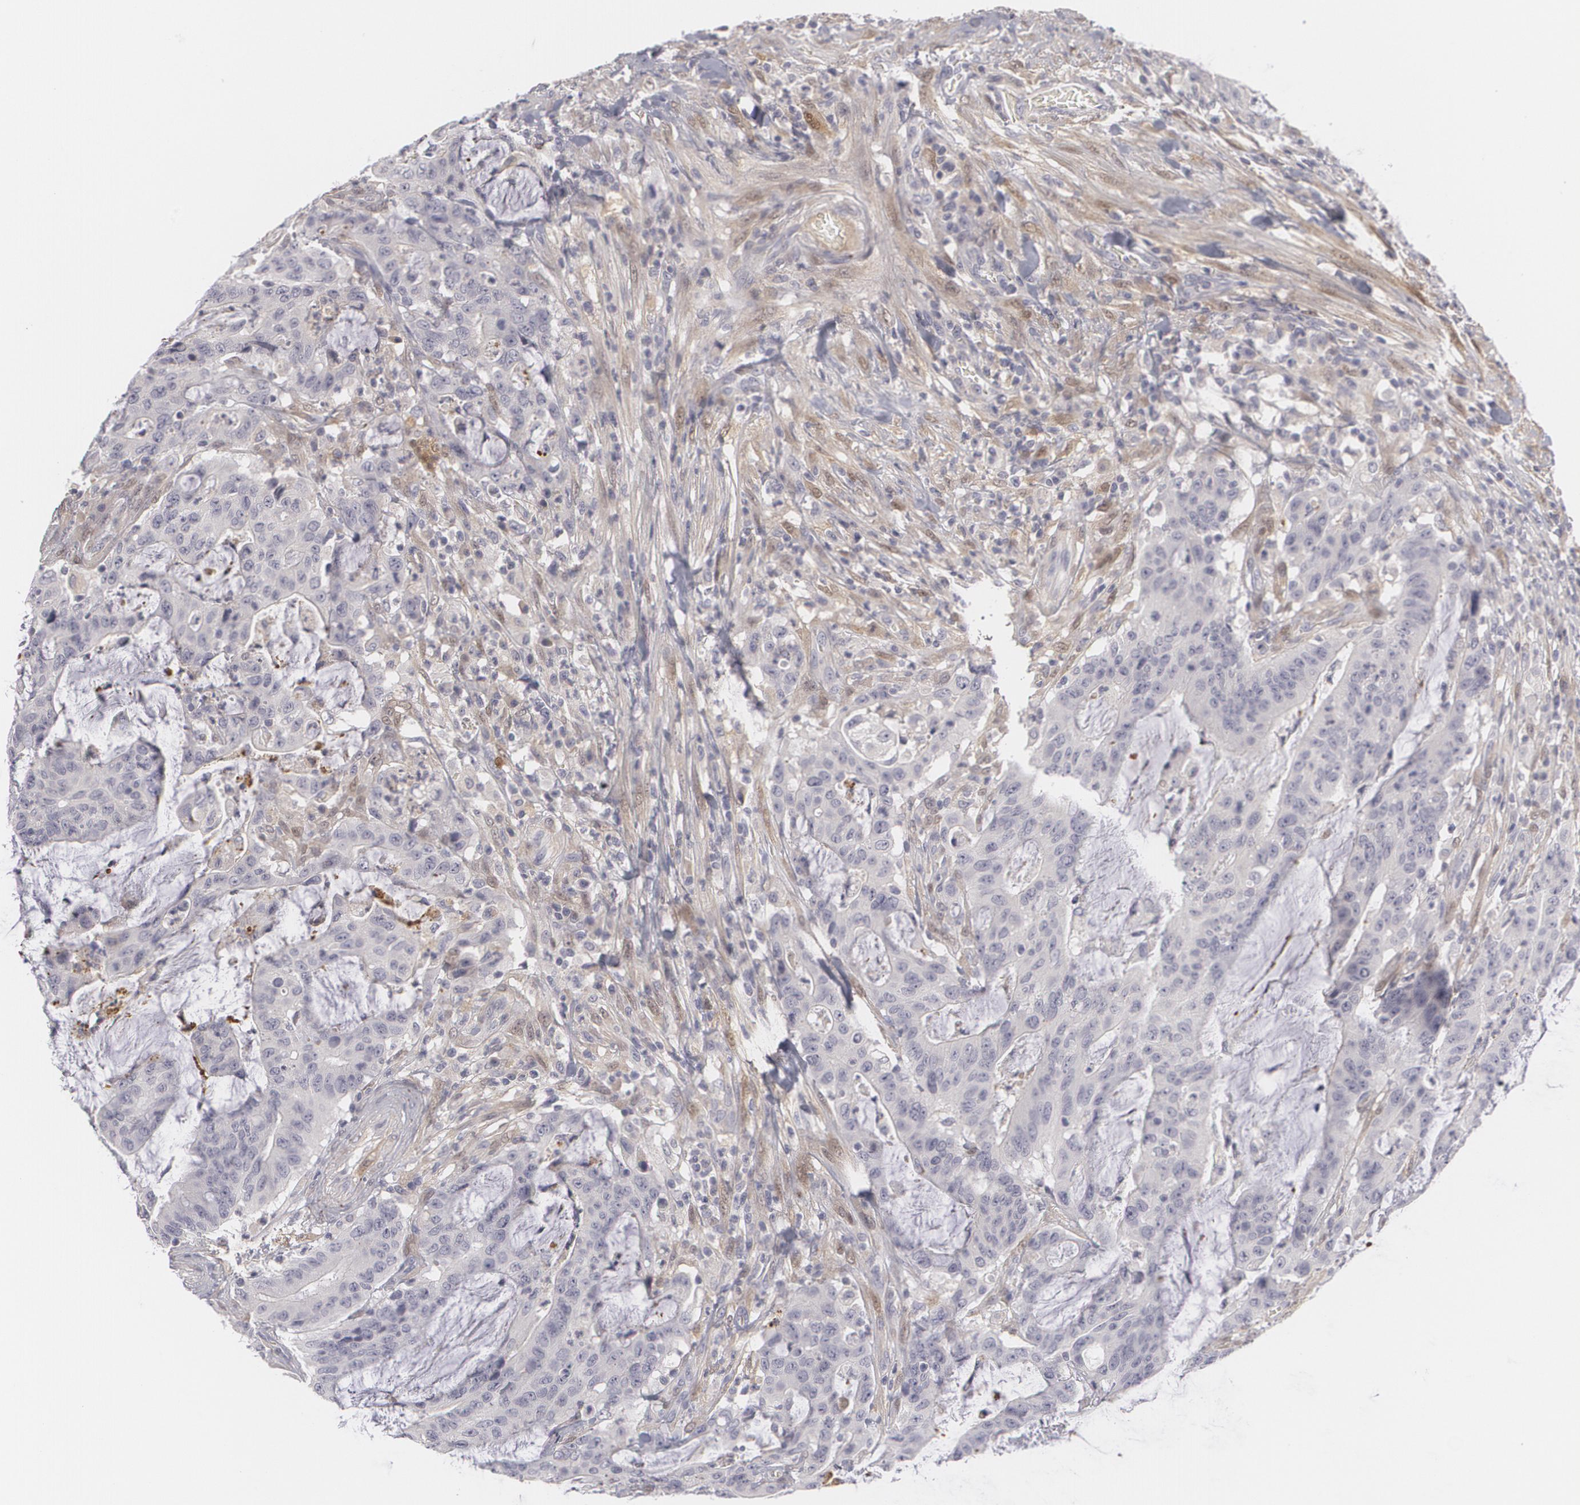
{"staining": {"intensity": "negative", "quantity": "none", "location": "none"}, "tissue": "colorectal cancer", "cell_type": "Tumor cells", "image_type": "cancer", "snomed": [{"axis": "morphology", "description": "Adenocarcinoma, NOS"}, {"axis": "topography", "description": "Colon"}], "caption": "Colorectal cancer (adenocarcinoma) stained for a protein using immunohistochemistry (IHC) reveals no positivity tumor cells.", "gene": "EFS", "patient": {"sex": "male", "age": 54}}